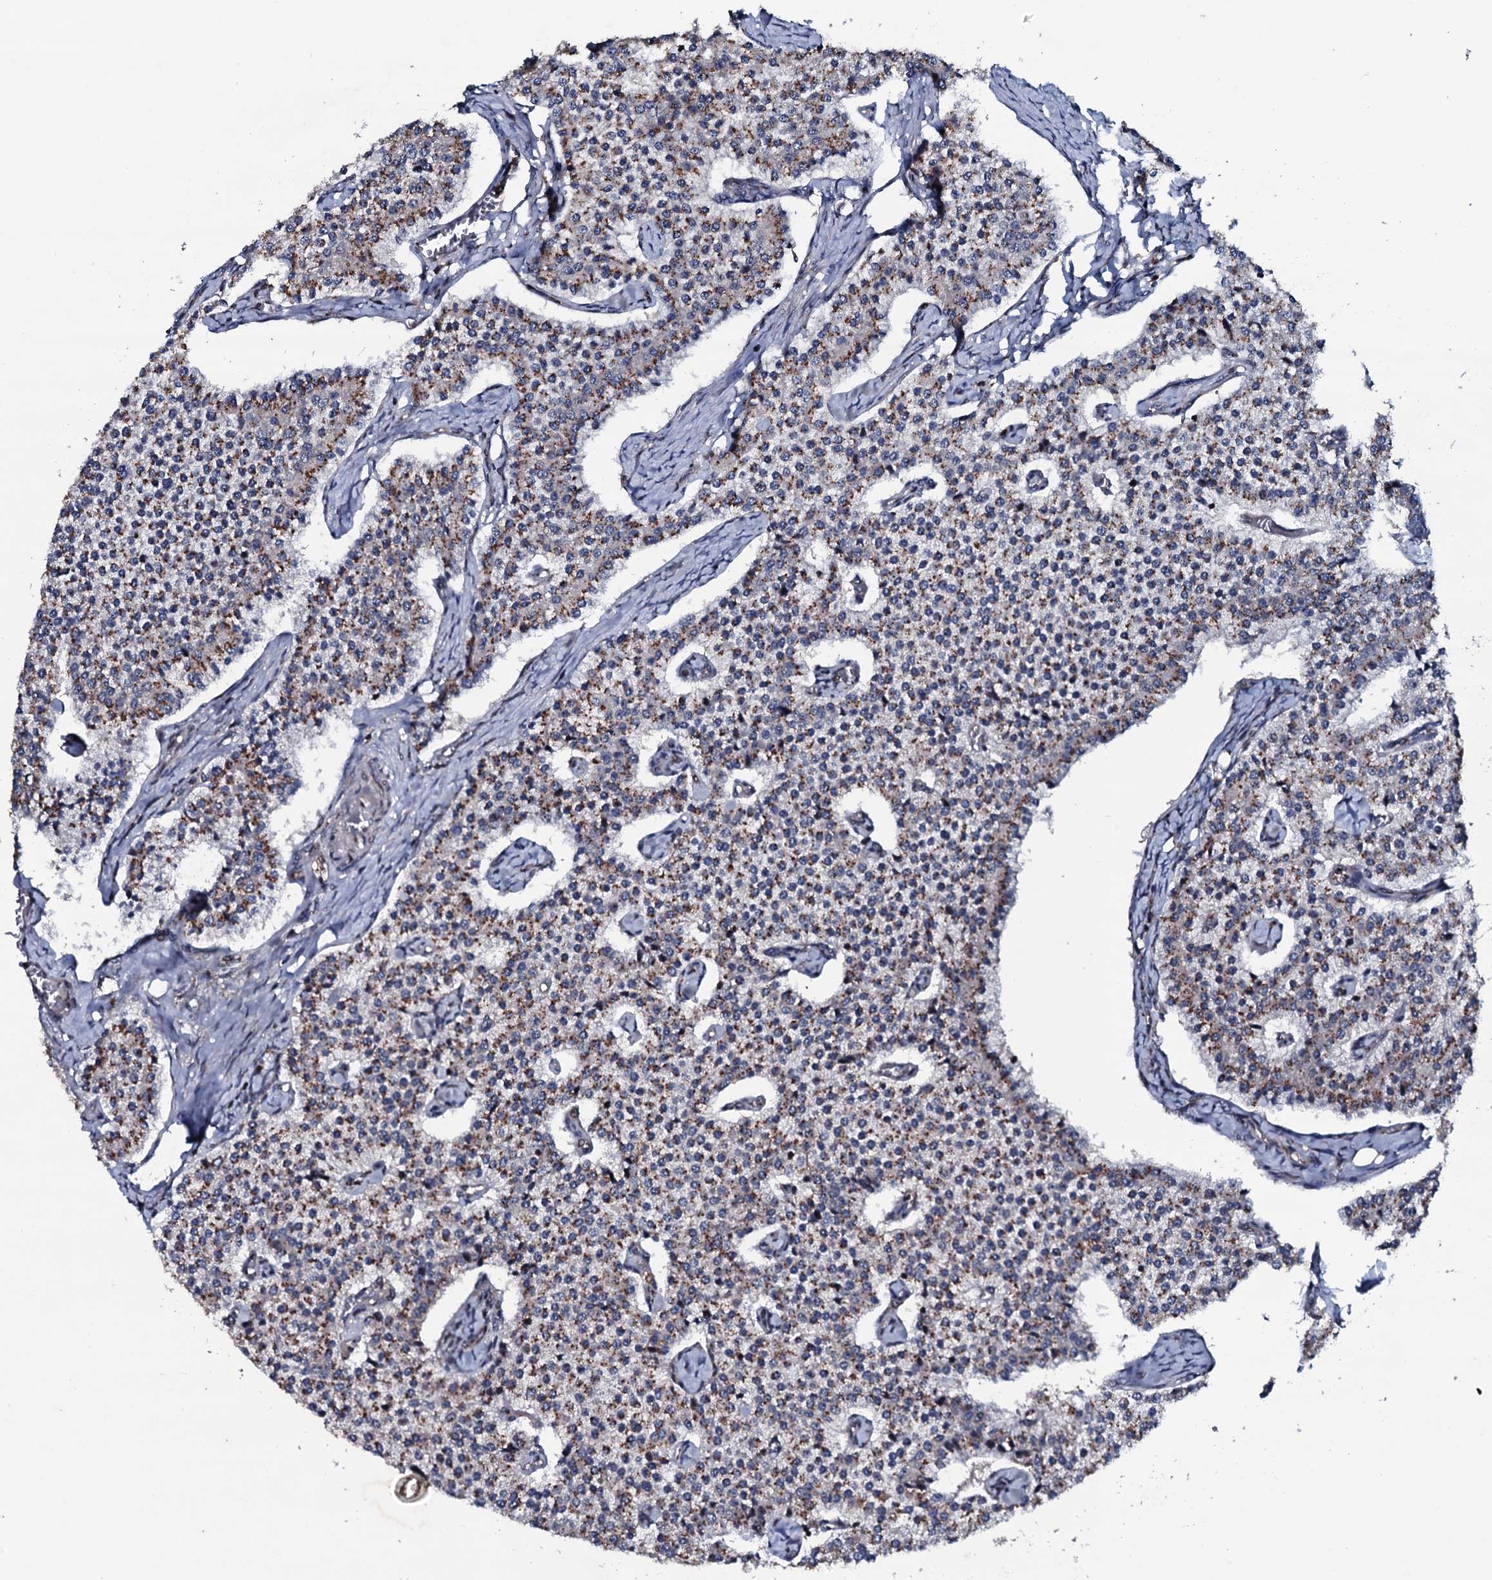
{"staining": {"intensity": "moderate", "quantity": ">75%", "location": "cytoplasmic/membranous"}, "tissue": "carcinoid", "cell_type": "Tumor cells", "image_type": "cancer", "snomed": [{"axis": "morphology", "description": "Carcinoid, malignant, NOS"}, {"axis": "topography", "description": "Colon"}], "caption": "Malignant carcinoid was stained to show a protein in brown. There is medium levels of moderate cytoplasmic/membranous positivity in approximately >75% of tumor cells.", "gene": "PLET1", "patient": {"sex": "female", "age": 52}}